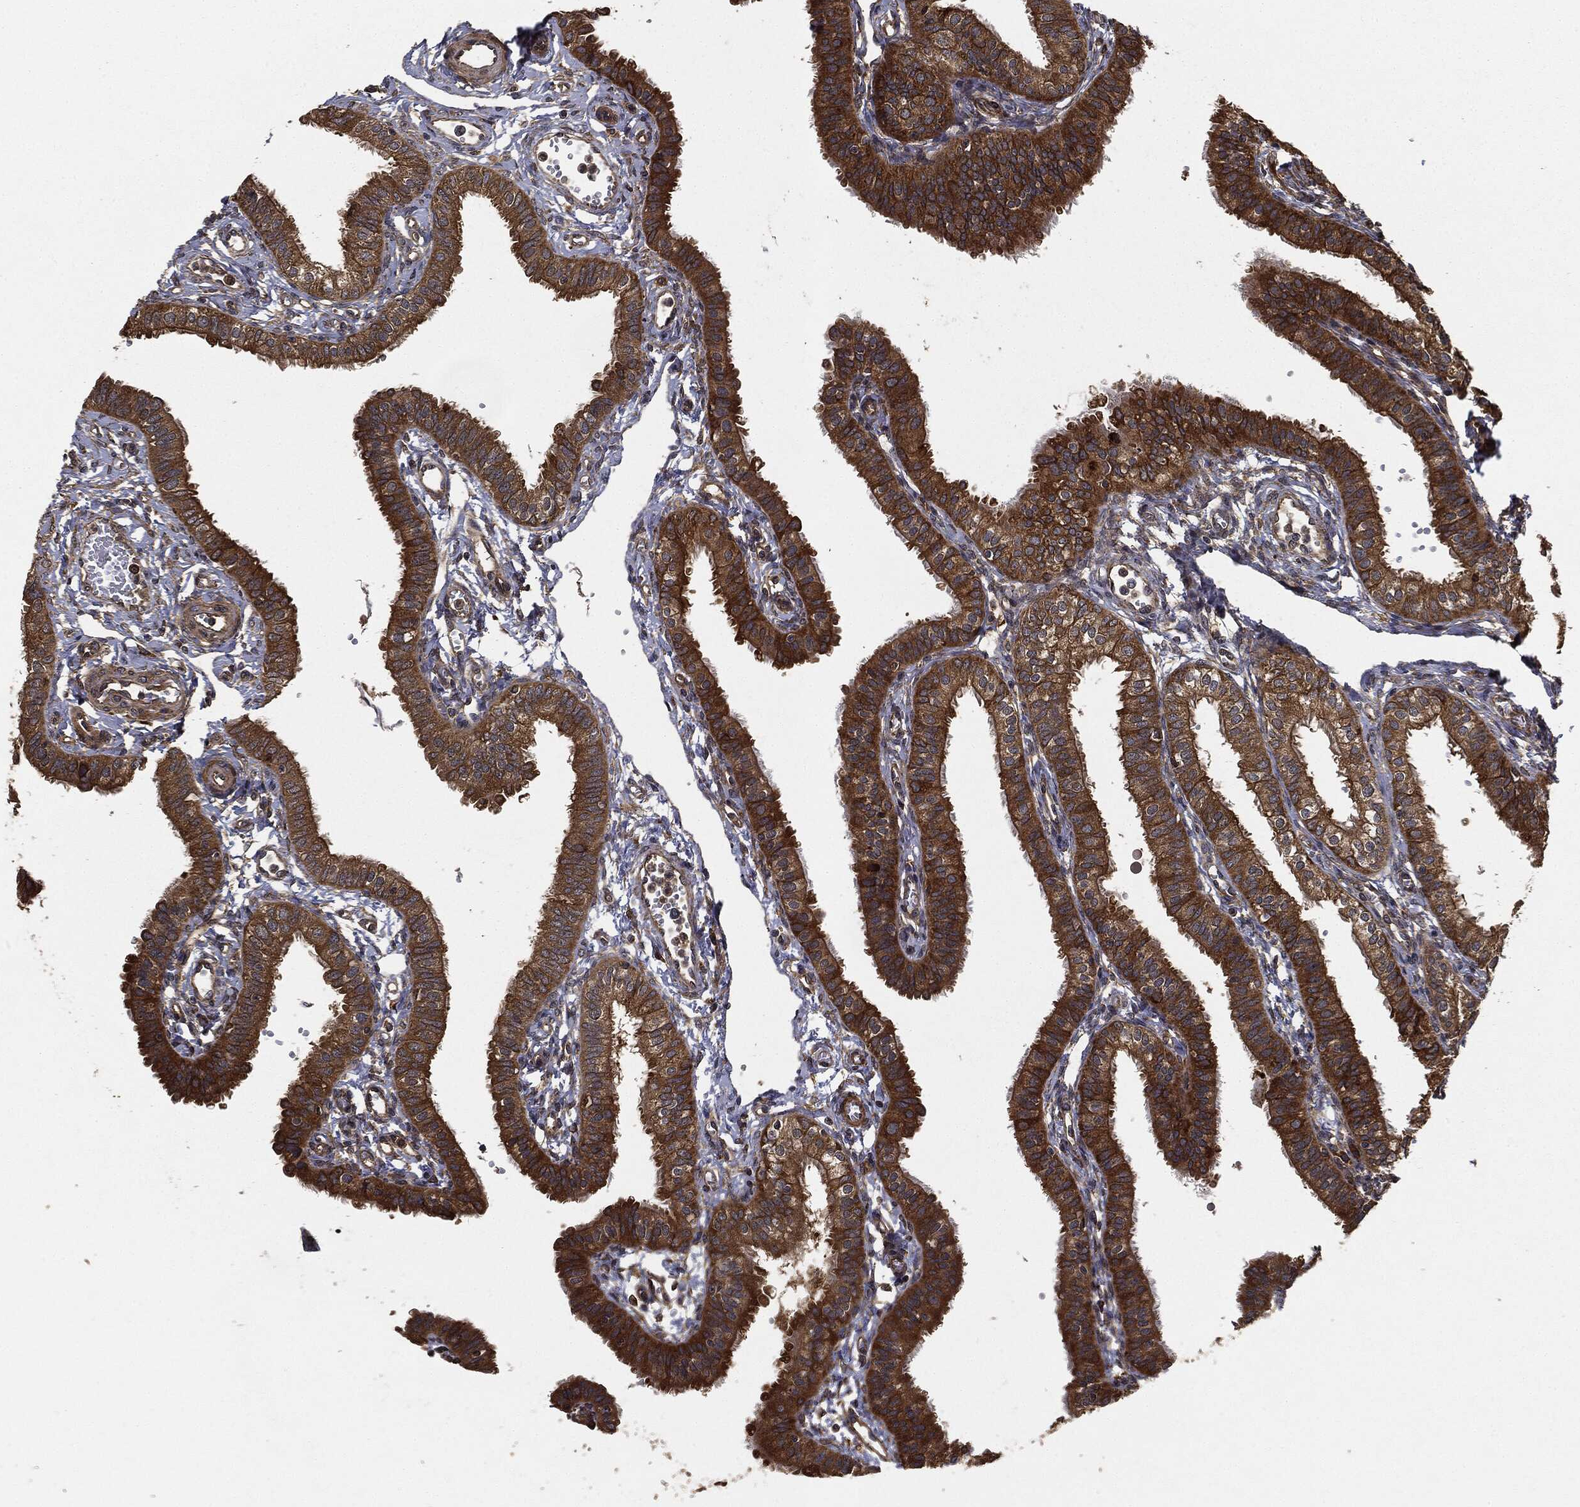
{"staining": {"intensity": "strong", "quantity": "25%-75%", "location": "cytoplasmic/membranous"}, "tissue": "fallopian tube", "cell_type": "Glandular cells", "image_type": "normal", "snomed": [{"axis": "morphology", "description": "Normal tissue, NOS"}, {"axis": "topography", "description": "Fallopian tube"}, {"axis": "topography", "description": "Ovary"}], "caption": "This is a micrograph of IHC staining of unremarkable fallopian tube, which shows strong expression in the cytoplasmic/membranous of glandular cells.", "gene": "MIER2", "patient": {"sex": "female", "age": 49}}